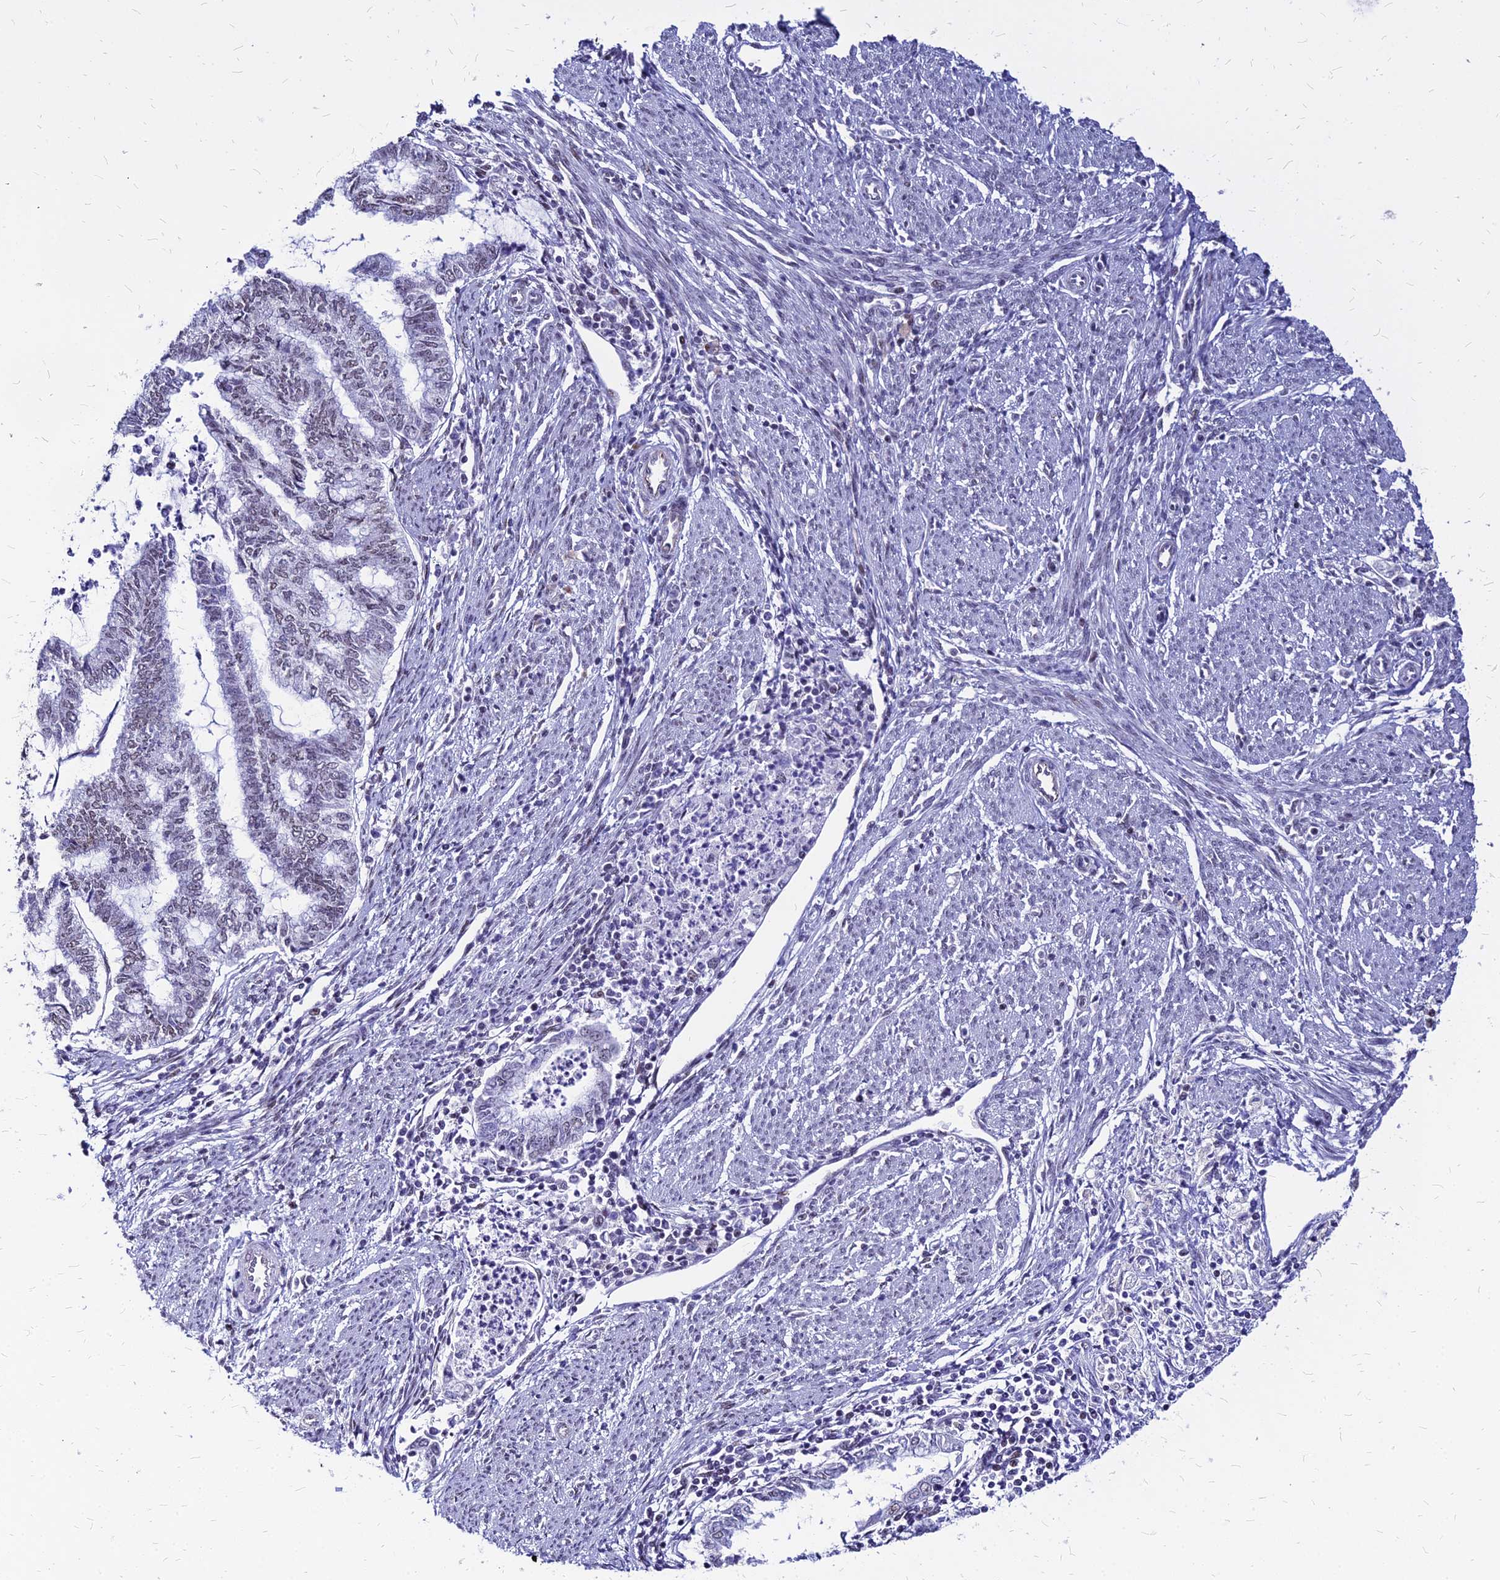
{"staining": {"intensity": "weak", "quantity": "<25%", "location": "nuclear"}, "tissue": "endometrial cancer", "cell_type": "Tumor cells", "image_type": "cancer", "snomed": [{"axis": "morphology", "description": "Adenocarcinoma, NOS"}, {"axis": "topography", "description": "Endometrium"}], "caption": "Endometrial cancer (adenocarcinoma) stained for a protein using immunohistochemistry (IHC) demonstrates no staining tumor cells.", "gene": "FDX2", "patient": {"sex": "female", "age": 79}}